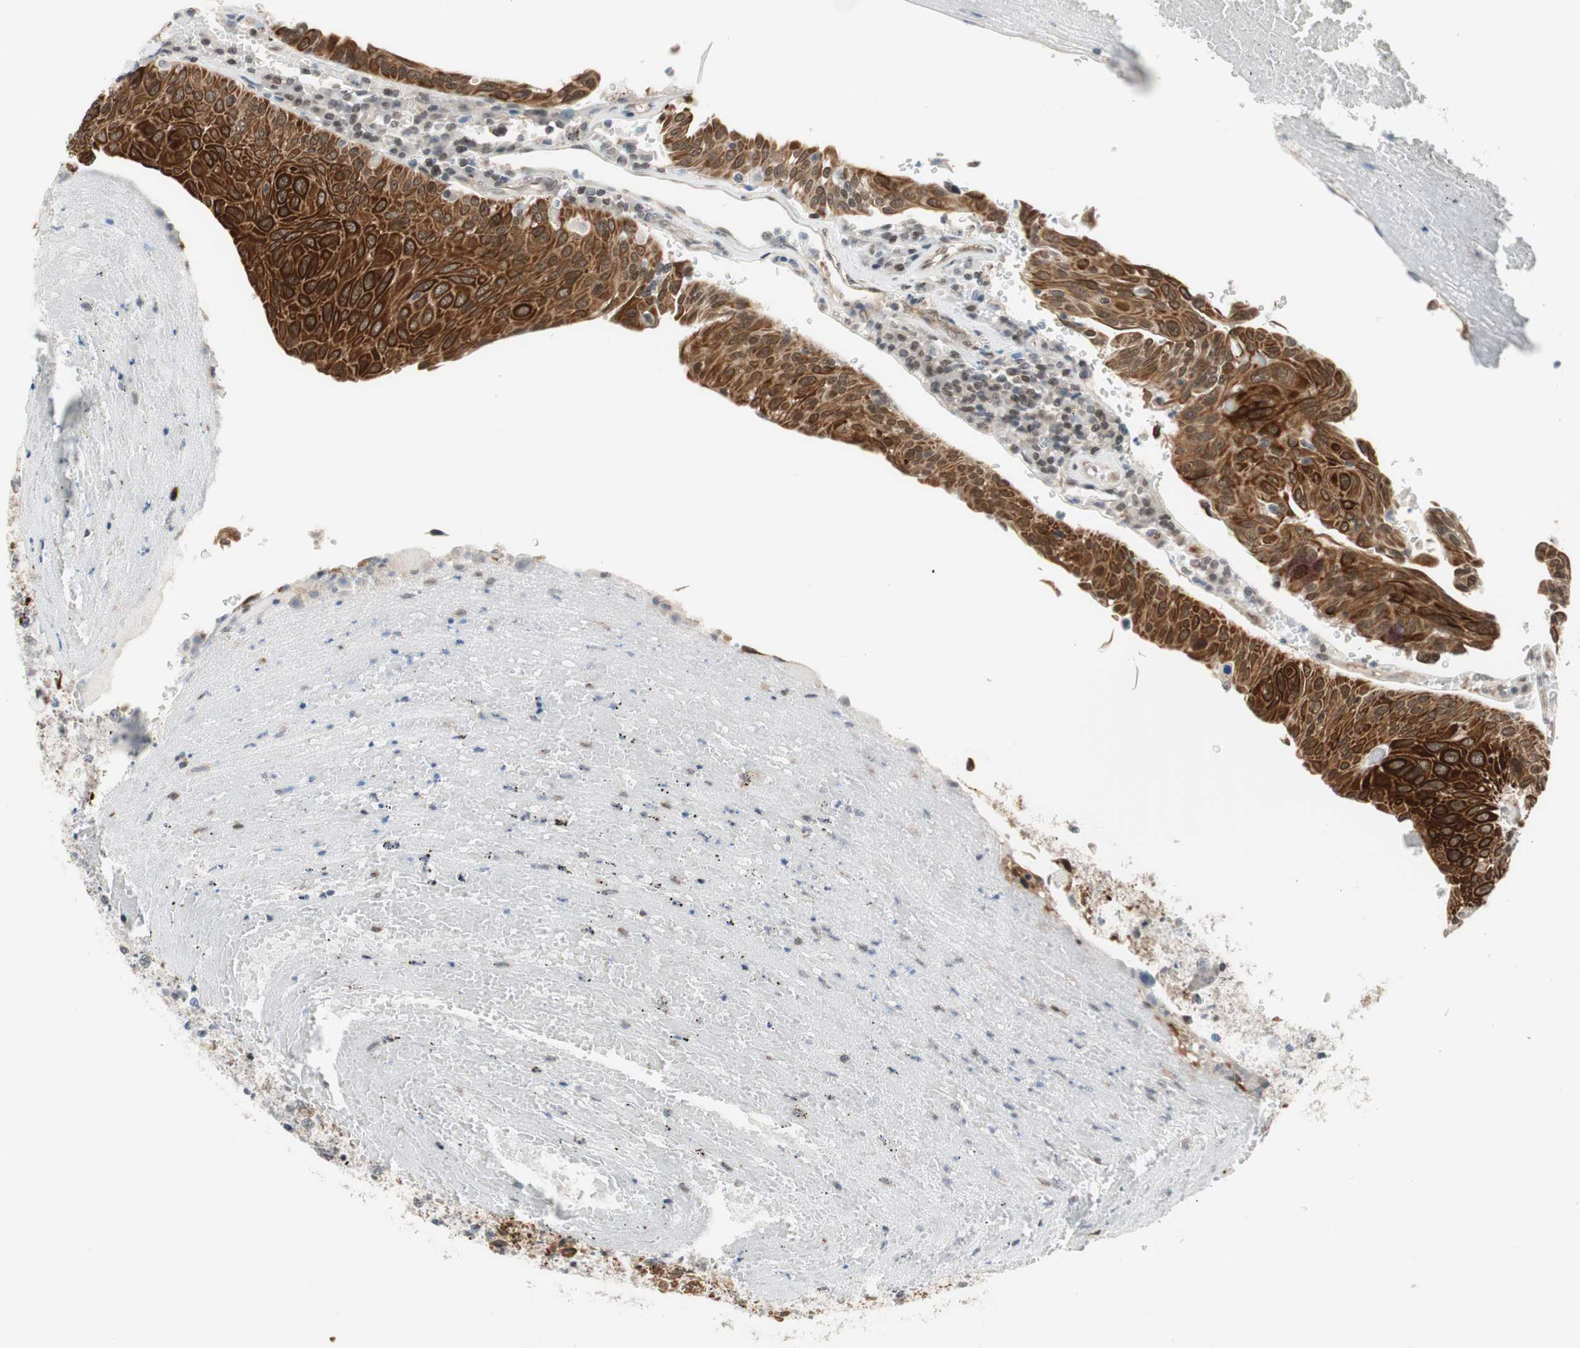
{"staining": {"intensity": "strong", "quantity": ">75%", "location": "cytoplasmic/membranous"}, "tissue": "urothelial cancer", "cell_type": "Tumor cells", "image_type": "cancer", "snomed": [{"axis": "morphology", "description": "Urothelial carcinoma, High grade"}, {"axis": "topography", "description": "Urinary bladder"}], "caption": "A photomicrograph showing strong cytoplasmic/membranous staining in about >75% of tumor cells in high-grade urothelial carcinoma, as visualized by brown immunohistochemical staining.", "gene": "ZNF512B", "patient": {"sex": "male", "age": 66}}